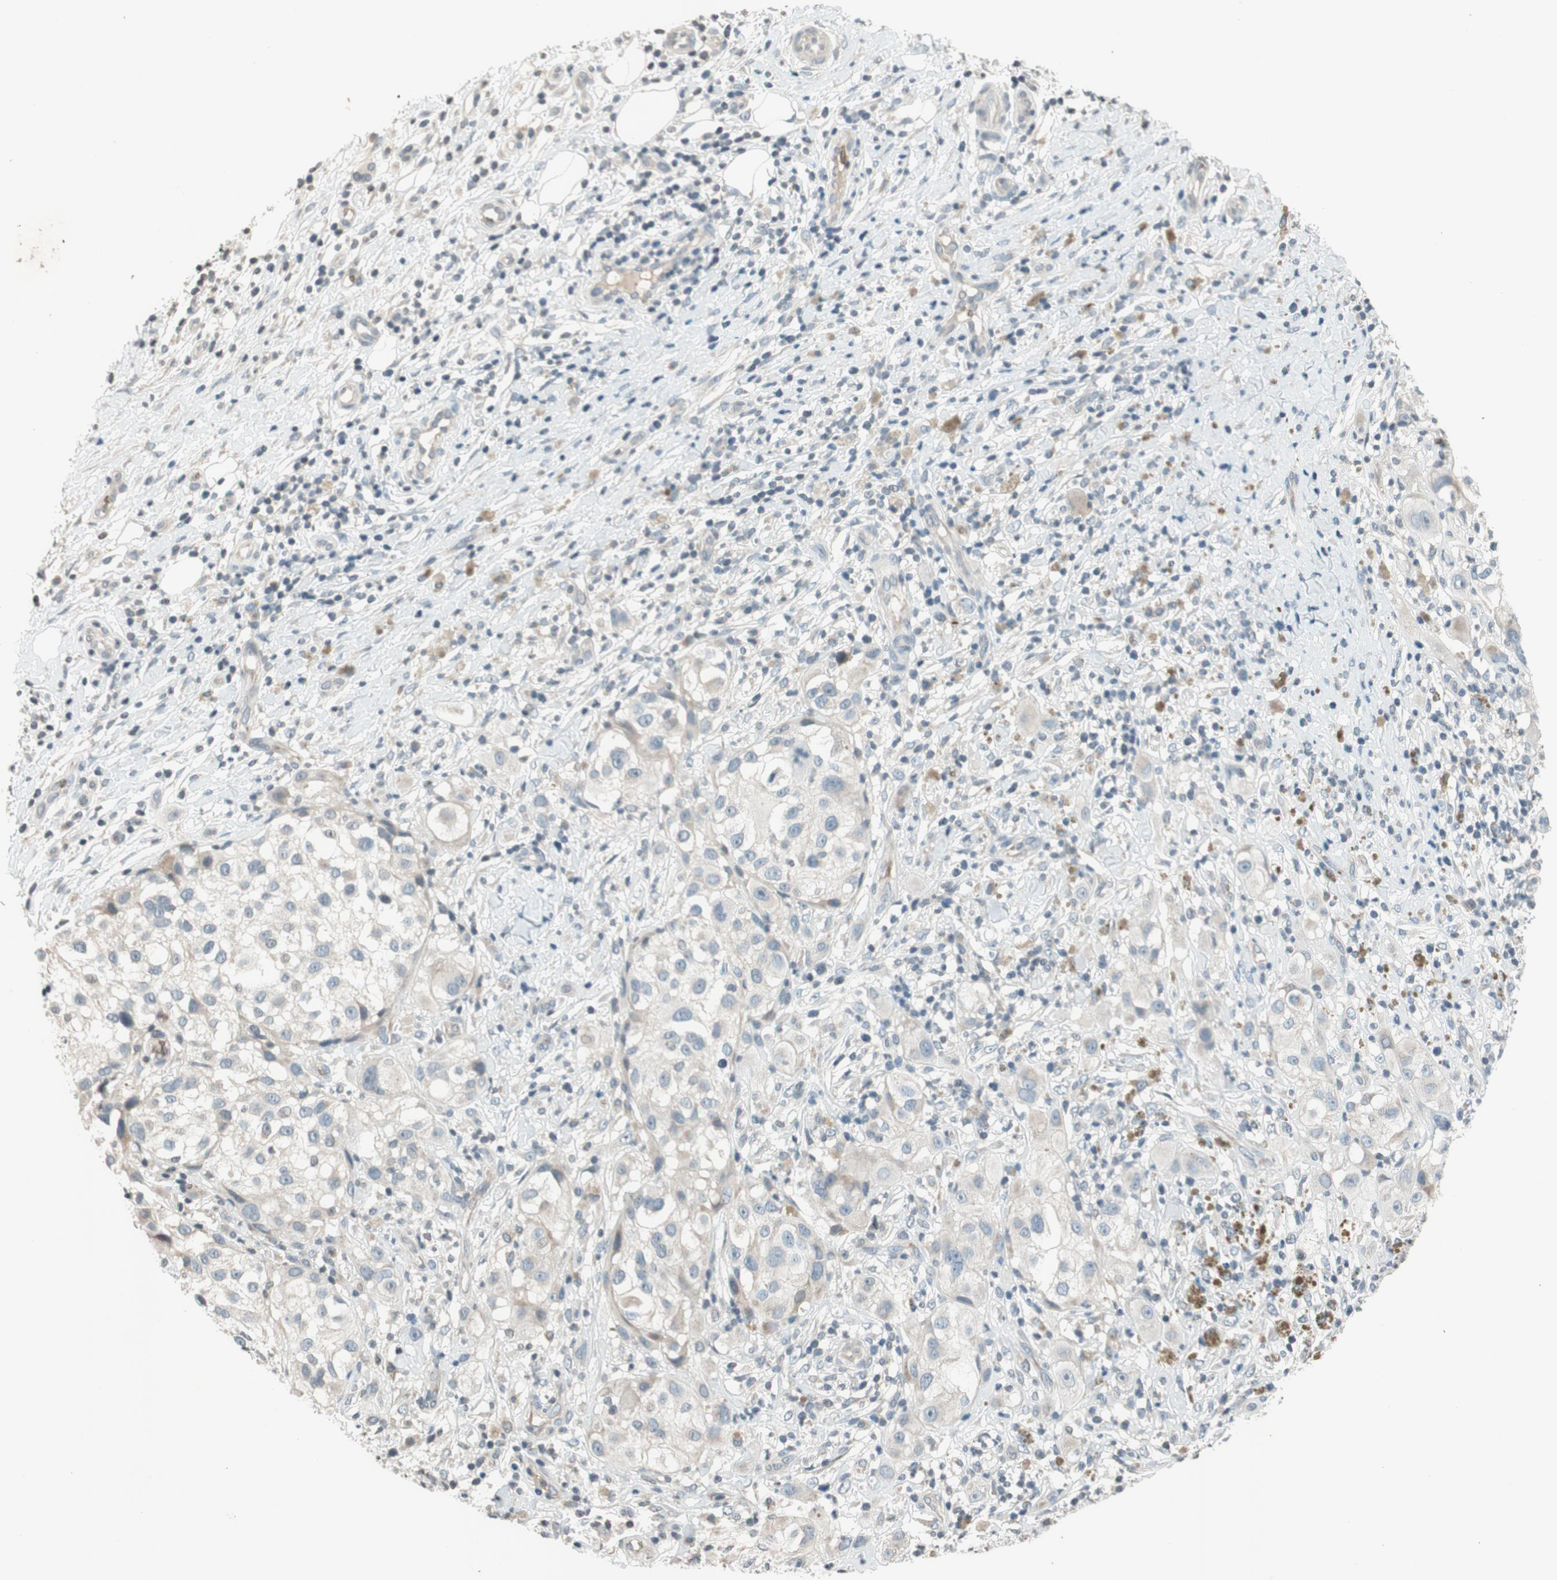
{"staining": {"intensity": "negative", "quantity": "none", "location": "none"}, "tissue": "melanoma", "cell_type": "Tumor cells", "image_type": "cancer", "snomed": [{"axis": "morphology", "description": "Necrosis, NOS"}, {"axis": "morphology", "description": "Malignant melanoma, NOS"}, {"axis": "topography", "description": "Skin"}], "caption": "Tumor cells show no significant staining in melanoma. Nuclei are stained in blue.", "gene": "GYPC", "patient": {"sex": "female", "age": 87}}